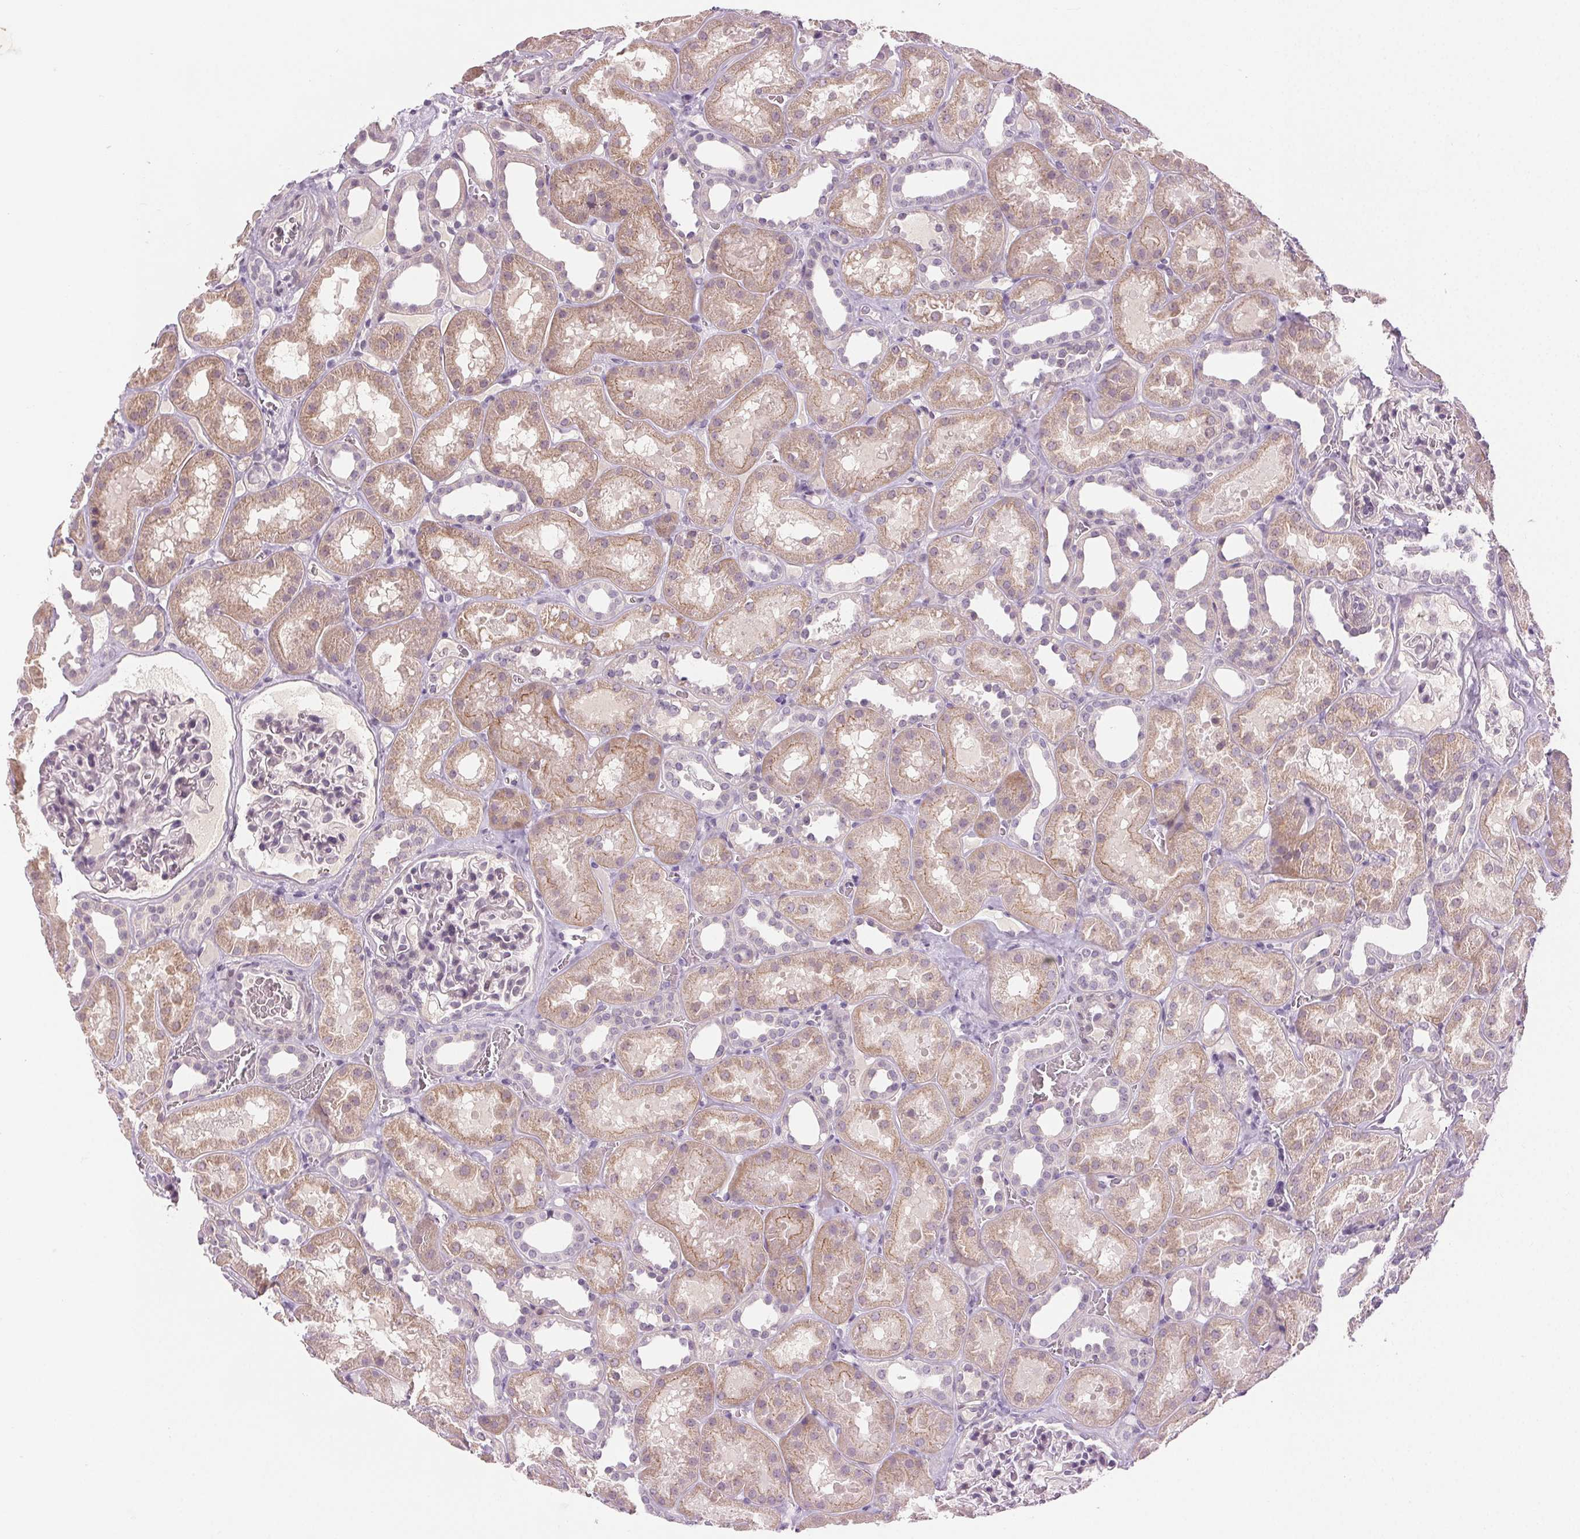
{"staining": {"intensity": "negative", "quantity": "none", "location": "none"}, "tissue": "kidney", "cell_type": "Cells in glomeruli", "image_type": "normal", "snomed": [{"axis": "morphology", "description": "Normal tissue, NOS"}, {"axis": "topography", "description": "Kidney"}], "caption": "A high-resolution micrograph shows immunohistochemistry staining of normal kidney, which displays no significant expression in cells in glomeruli.", "gene": "HSF5", "patient": {"sex": "female", "age": 41}}